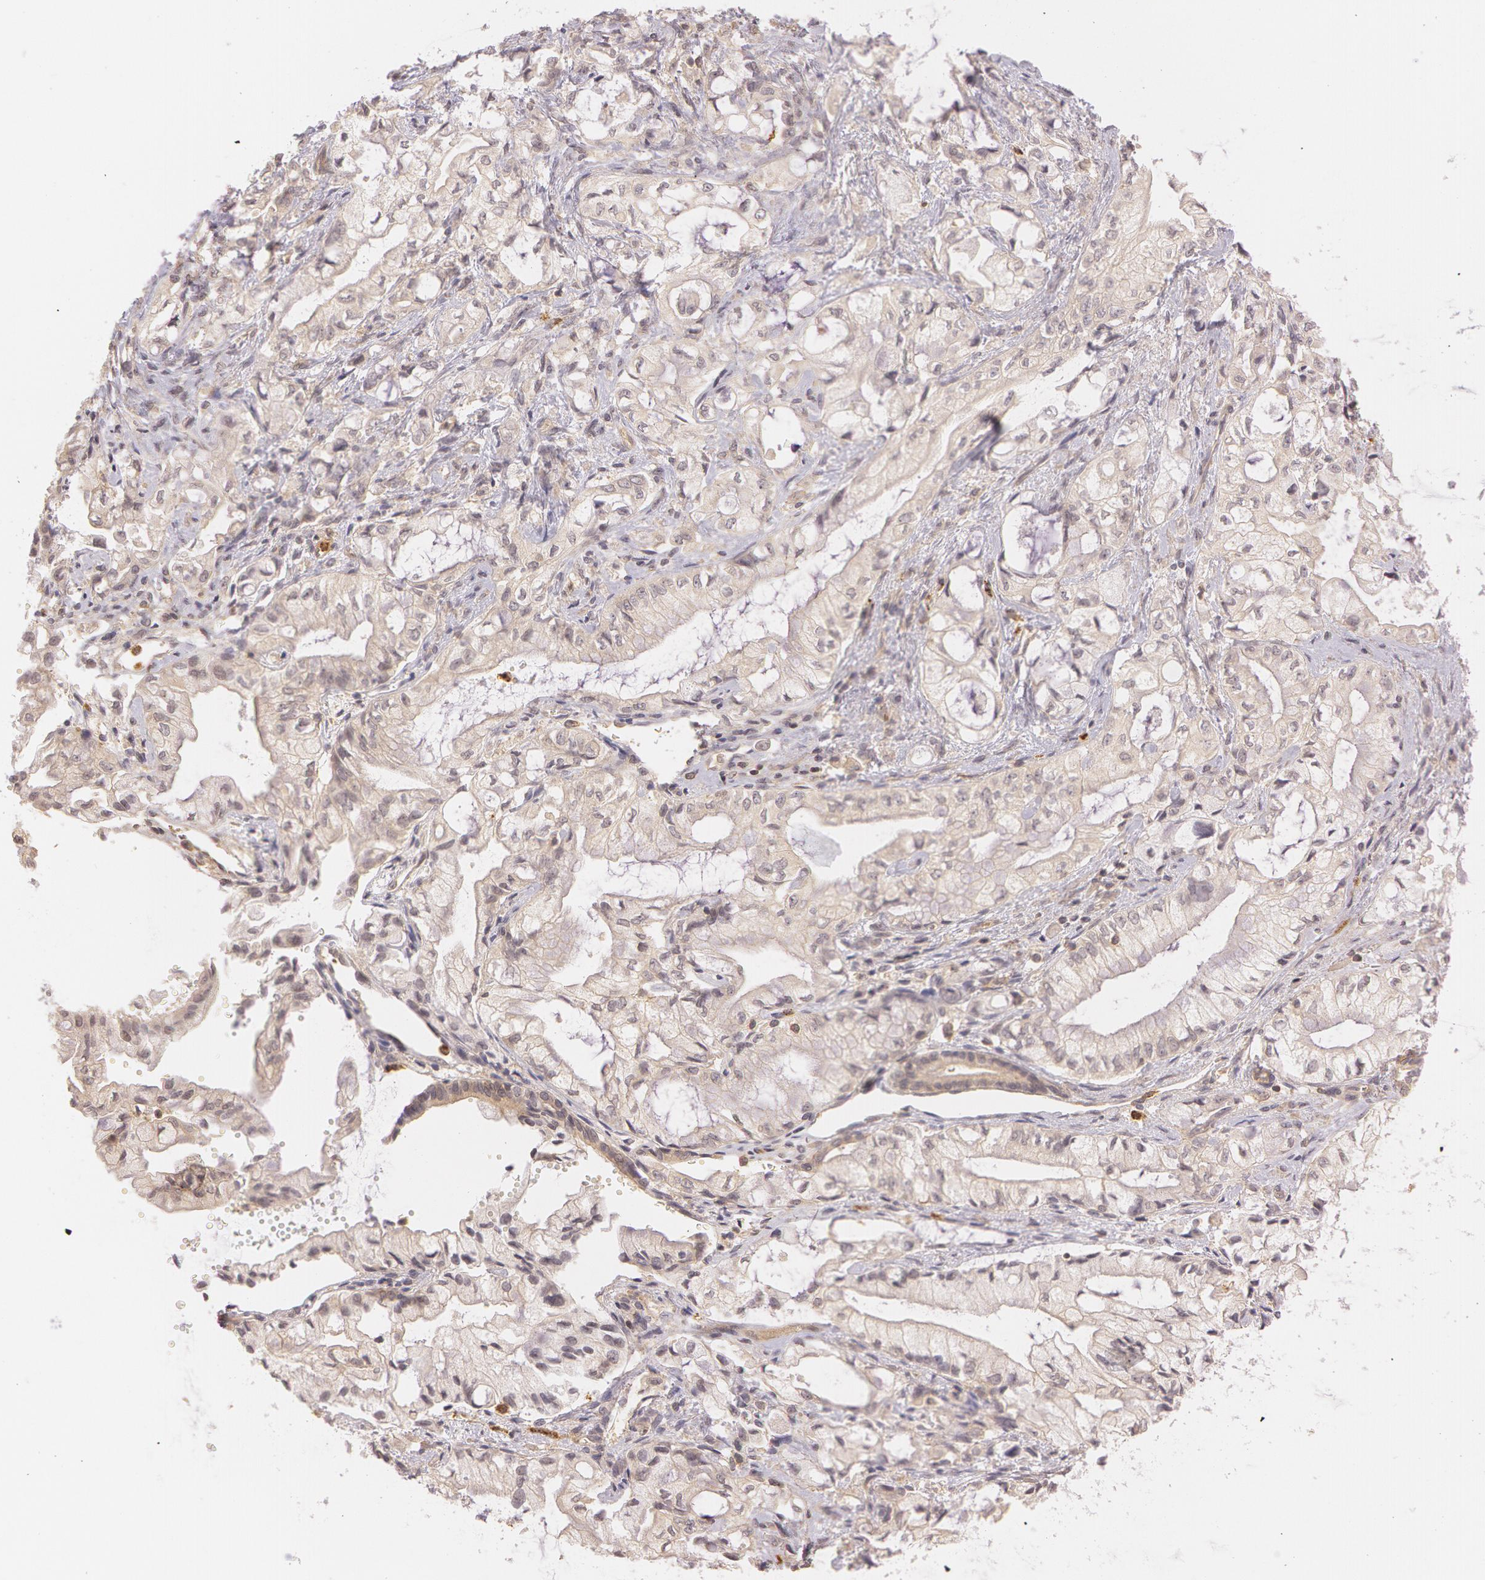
{"staining": {"intensity": "weak", "quantity": ">75%", "location": "cytoplasmic/membranous"}, "tissue": "pancreatic cancer", "cell_type": "Tumor cells", "image_type": "cancer", "snomed": [{"axis": "morphology", "description": "Adenocarcinoma, NOS"}, {"axis": "topography", "description": "Pancreas"}], "caption": "Immunohistochemistry (IHC) of pancreatic cancer (adenocarcinoma) displays low levels of weak cytoplasmic/membranous positivity in about >75% of tumor cells.", "gene": "ATG2B", "patient": {"sex": "male", "age": 79}}